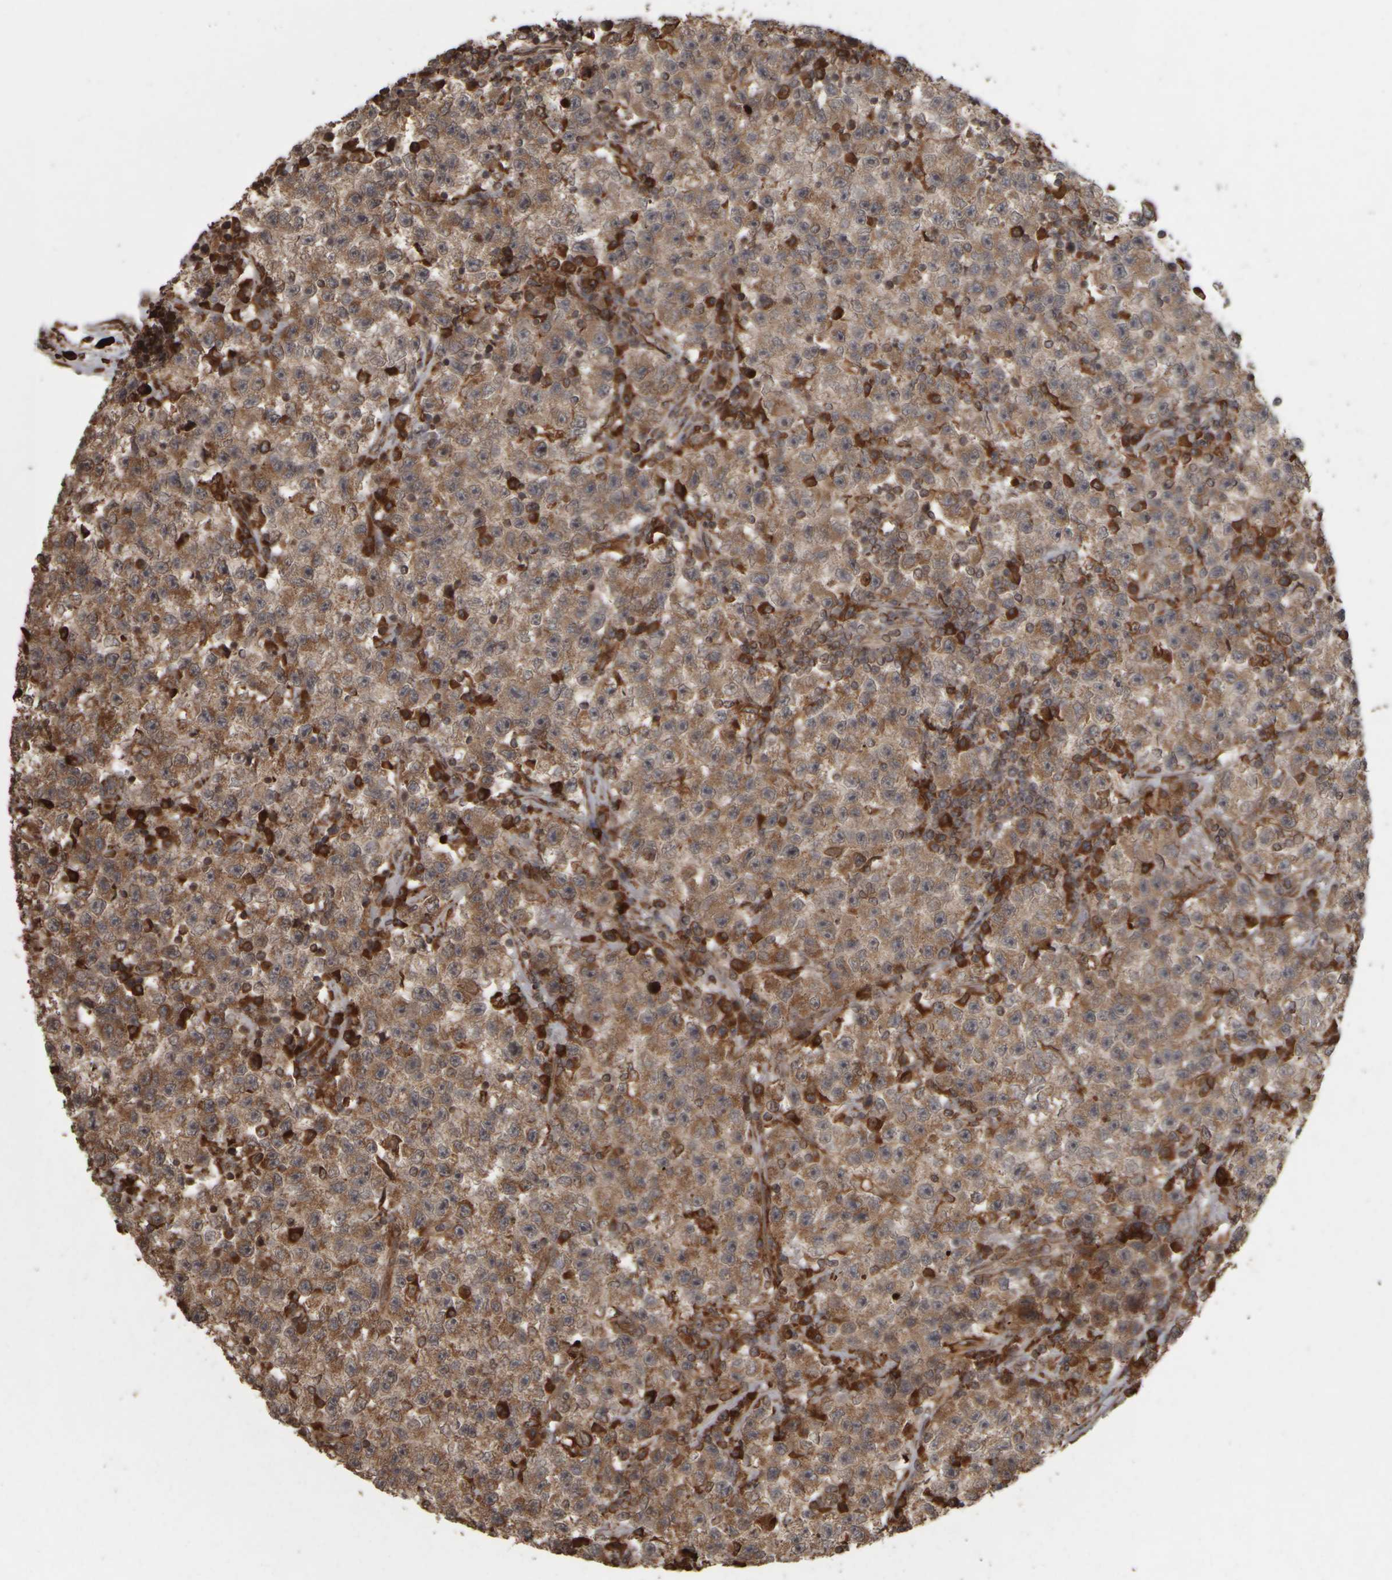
{"staining": {"intensity": "moderate", "quantity": ">75%", "location": "cytoplasmic/membranous"}, "tissue": "testis cancer", "cell_type": "Tumor cells", "image_type": "cancer", "snomed": [{"axis": "morphology", "description": "Seminoma, NOS"}, {"axis": "topography", "description": "Testis"}], "caption": "Testis cancer stained with a brown dye shows moderate cytoplasmic/membranous positive positivity in about >75% of tumor cells.", "gene": "AGBL3", "patient": {"sex": "male", "age": 22}}